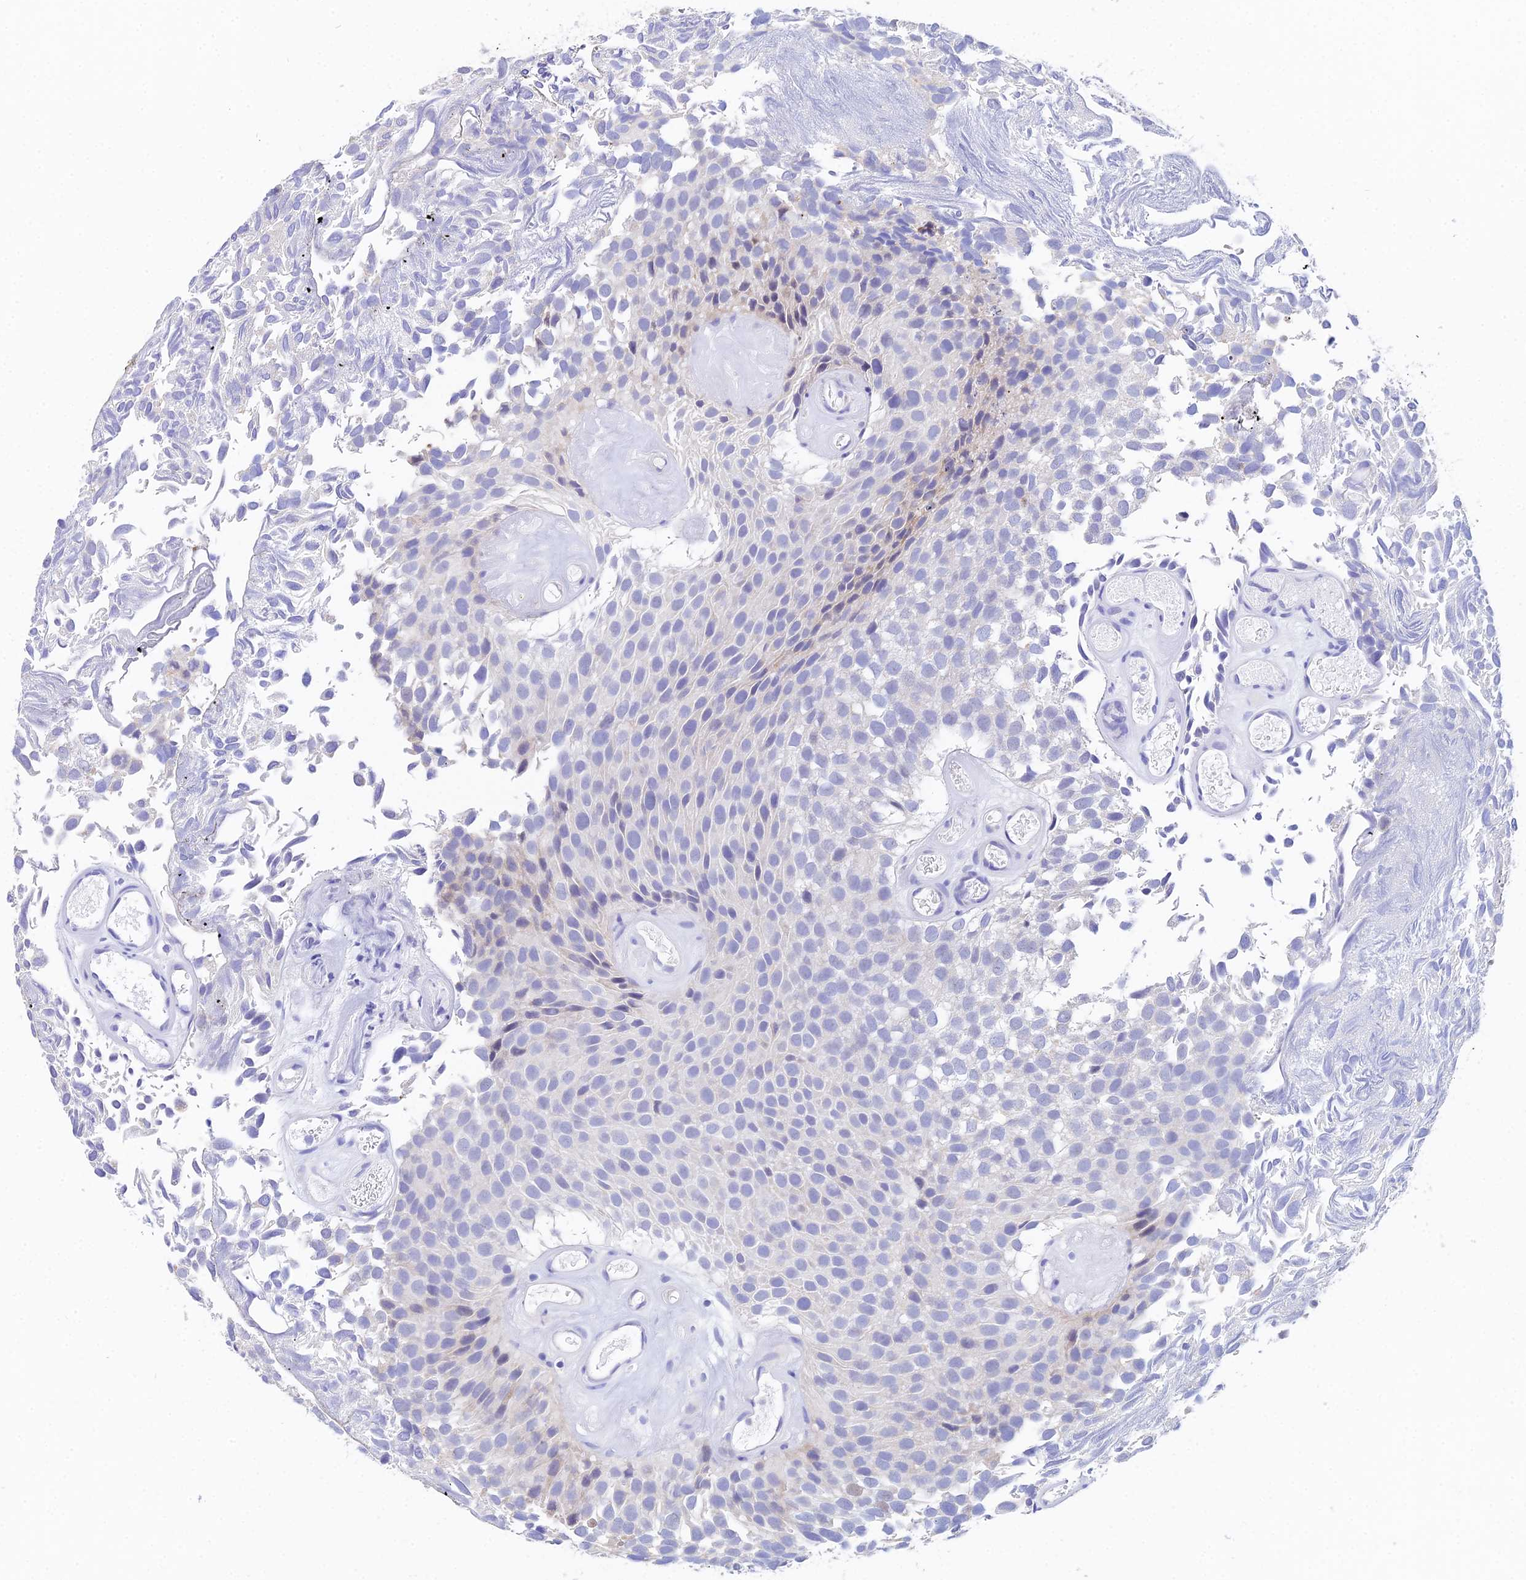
{"staining": {"intensity": "negative", "quantity": "none", "location": "none"}, "tissue": "urothelial cancer", "cell_type": "Tumor cells", "image_type": "cancer", "snomed": [{"axis": "morphology", "description": "Urothelial carcinoma, Low grade"}, {"axis": "topography", "description": "Urinary bladder"}], "caption": "Immunohistochemical staining of human urothelial carcinoma (low-grade) reveals no significant positivity in tumor cells. (DAB immunohistochemistry (IHC) visualized using brightfield microscopy, high magnification).", "gene": "CEP41", "patient": {"sex": "male", "age": 89}}